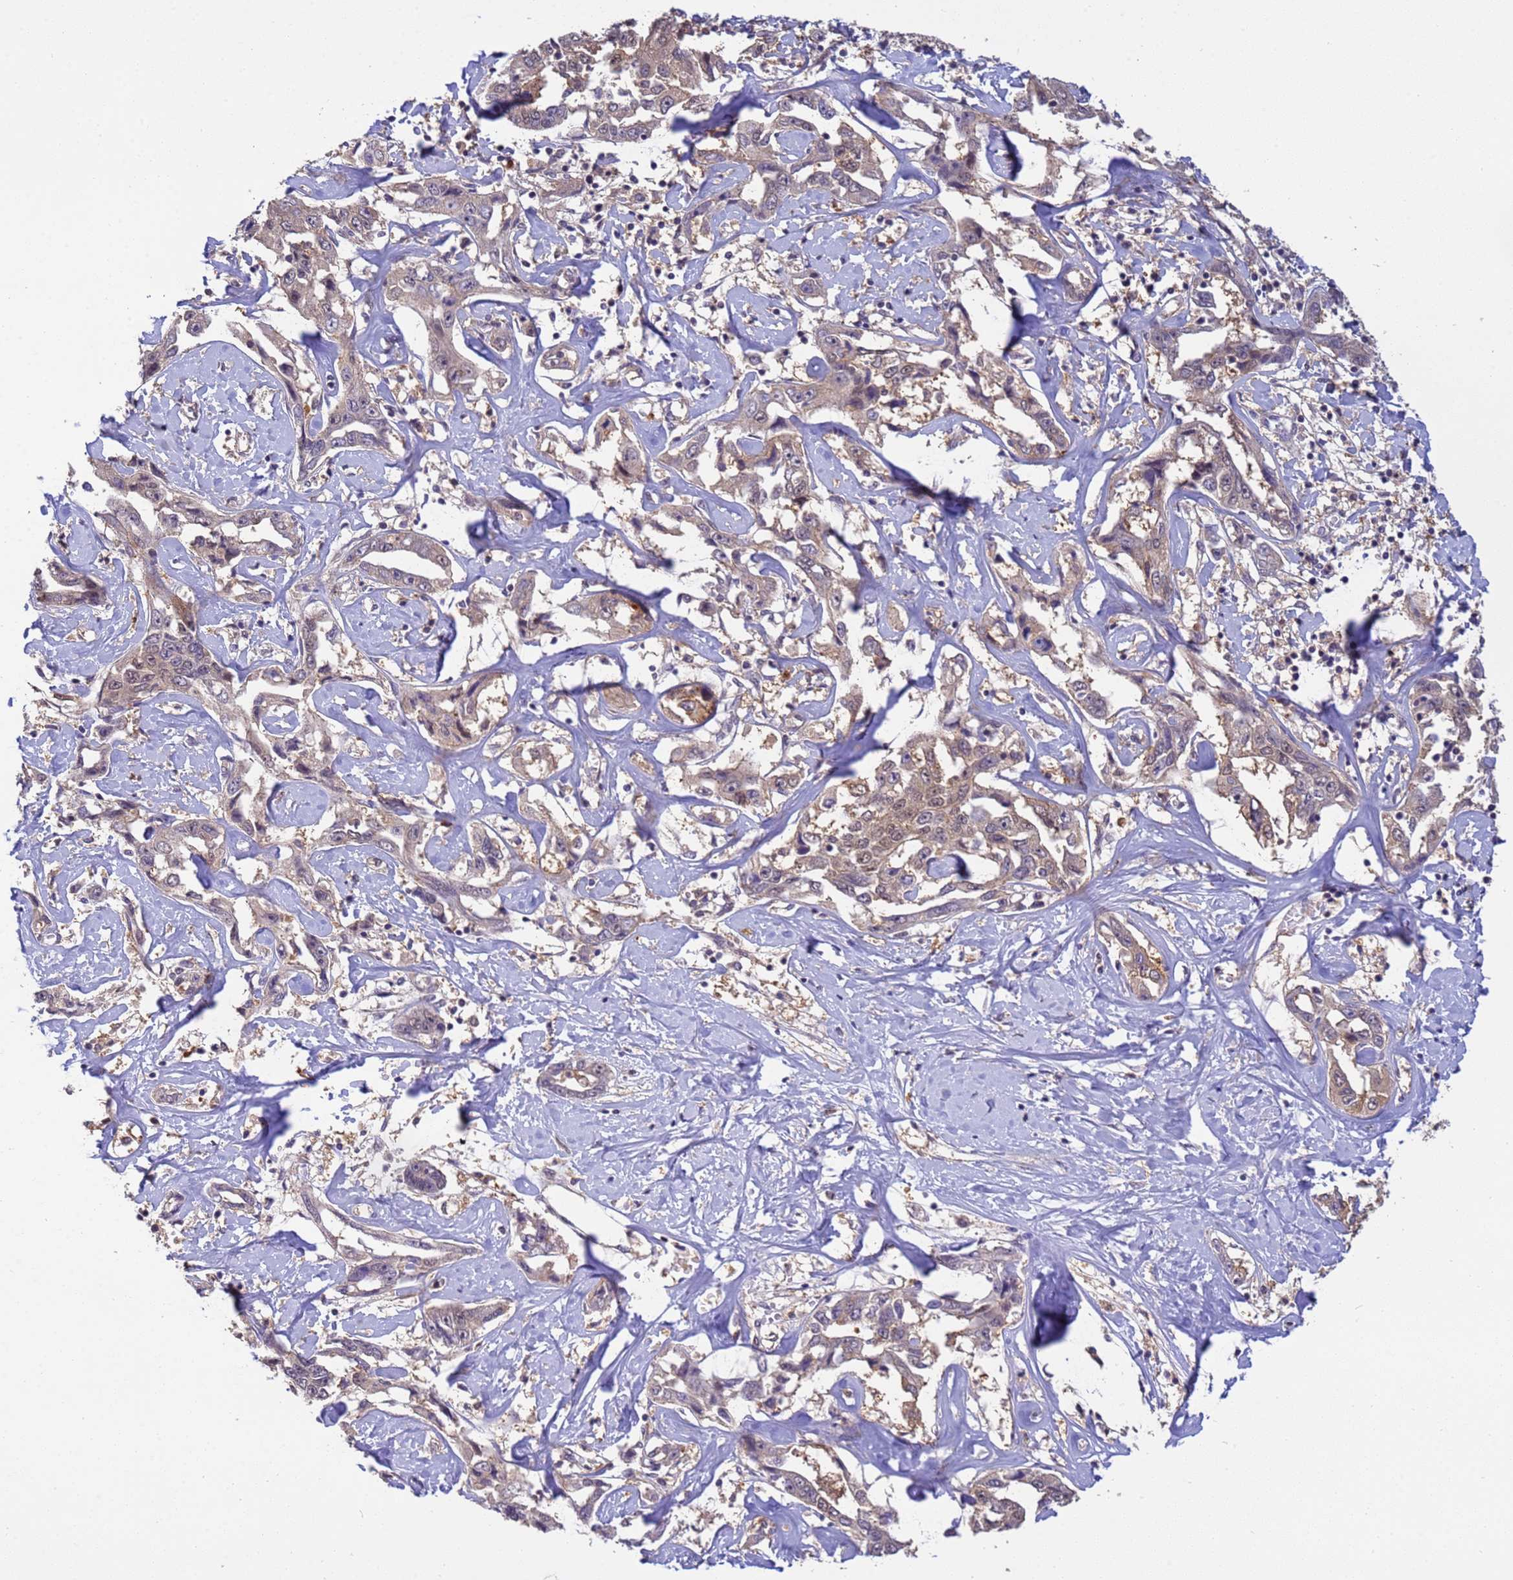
{"staining": {"intensity": "weak", "quantity": "25%-75%", "location": "cytoplasmic/membranous,nuclear"}, "tissue": "liver cancer", "cell_type": "Tumor cells", "image_type": "cancer", "snomed": [{"axis": "morphology", "description": "Cholangiocarcinoma"}, {"axis": "topography", "description": "Liver"}], "caption": "Liver cancer was stained to show a protein in brown. There is low levels of weak cytoplasmic/membranous and nuclear expression in approximately 25%-75% of tumor cells.", "gene": "NPEPPS", "patient": {"sex": "male", "age": 59}}